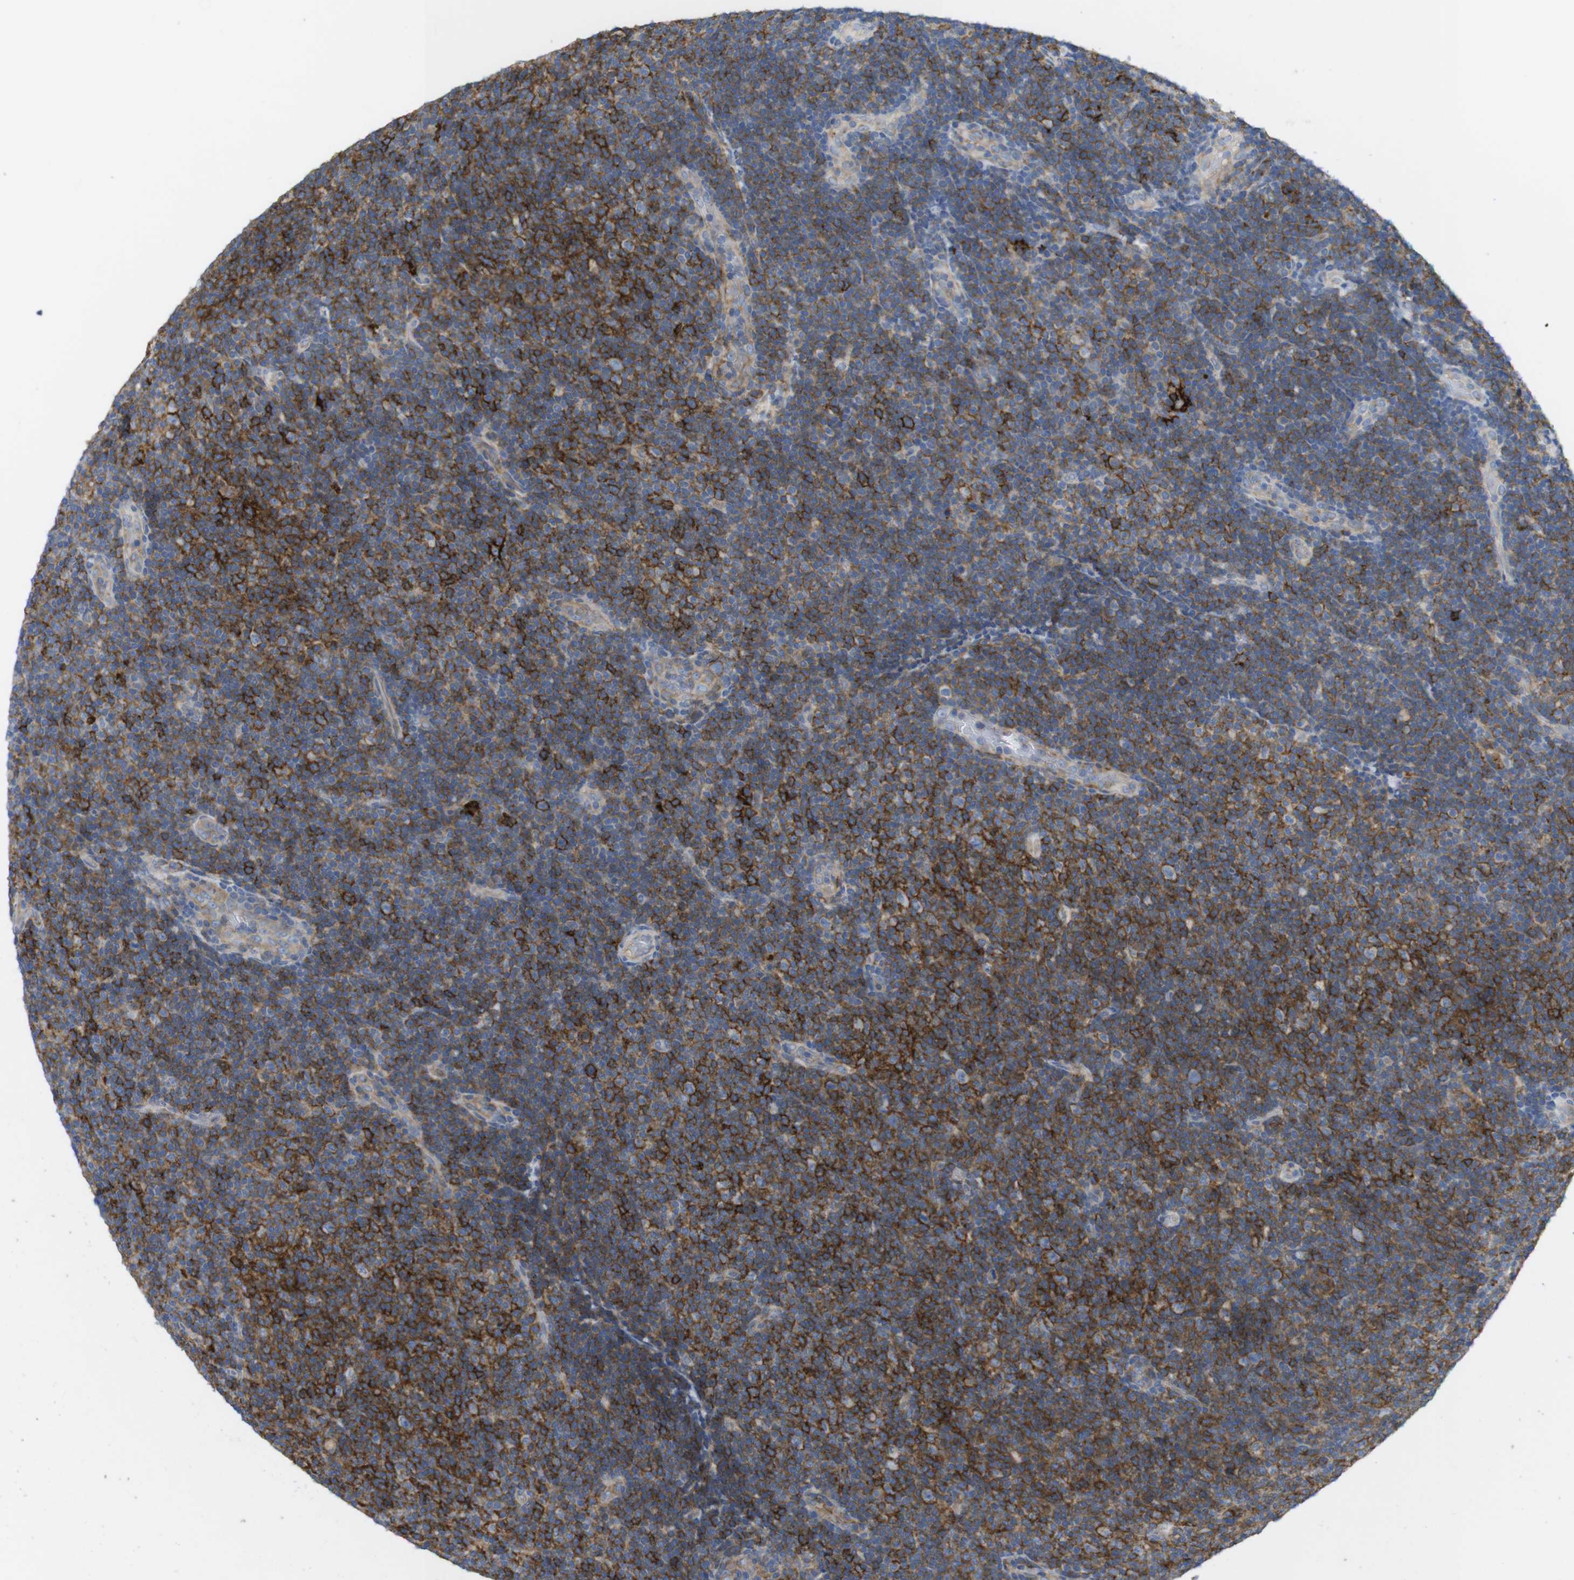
{"staining": {"intensity": "weak", "quantity": "<25%", "location": "cytoplasmic/membranous"}, "tissue": "lymphoma", "cell_type": "Tumor cells", "image_type": "cancer", "snomed": [{"axis": "morphology", "description": "Malignant lymphoma, non-Hodgkin's type, Low grade"}, {"axis": "topography", "description": "Lymph node"}], "caption": "The micrograph displays no significant positivity in tumor cells of lymphoma.", "gene": "CCR6", "patient": {"sex": "male", "age": 83}}